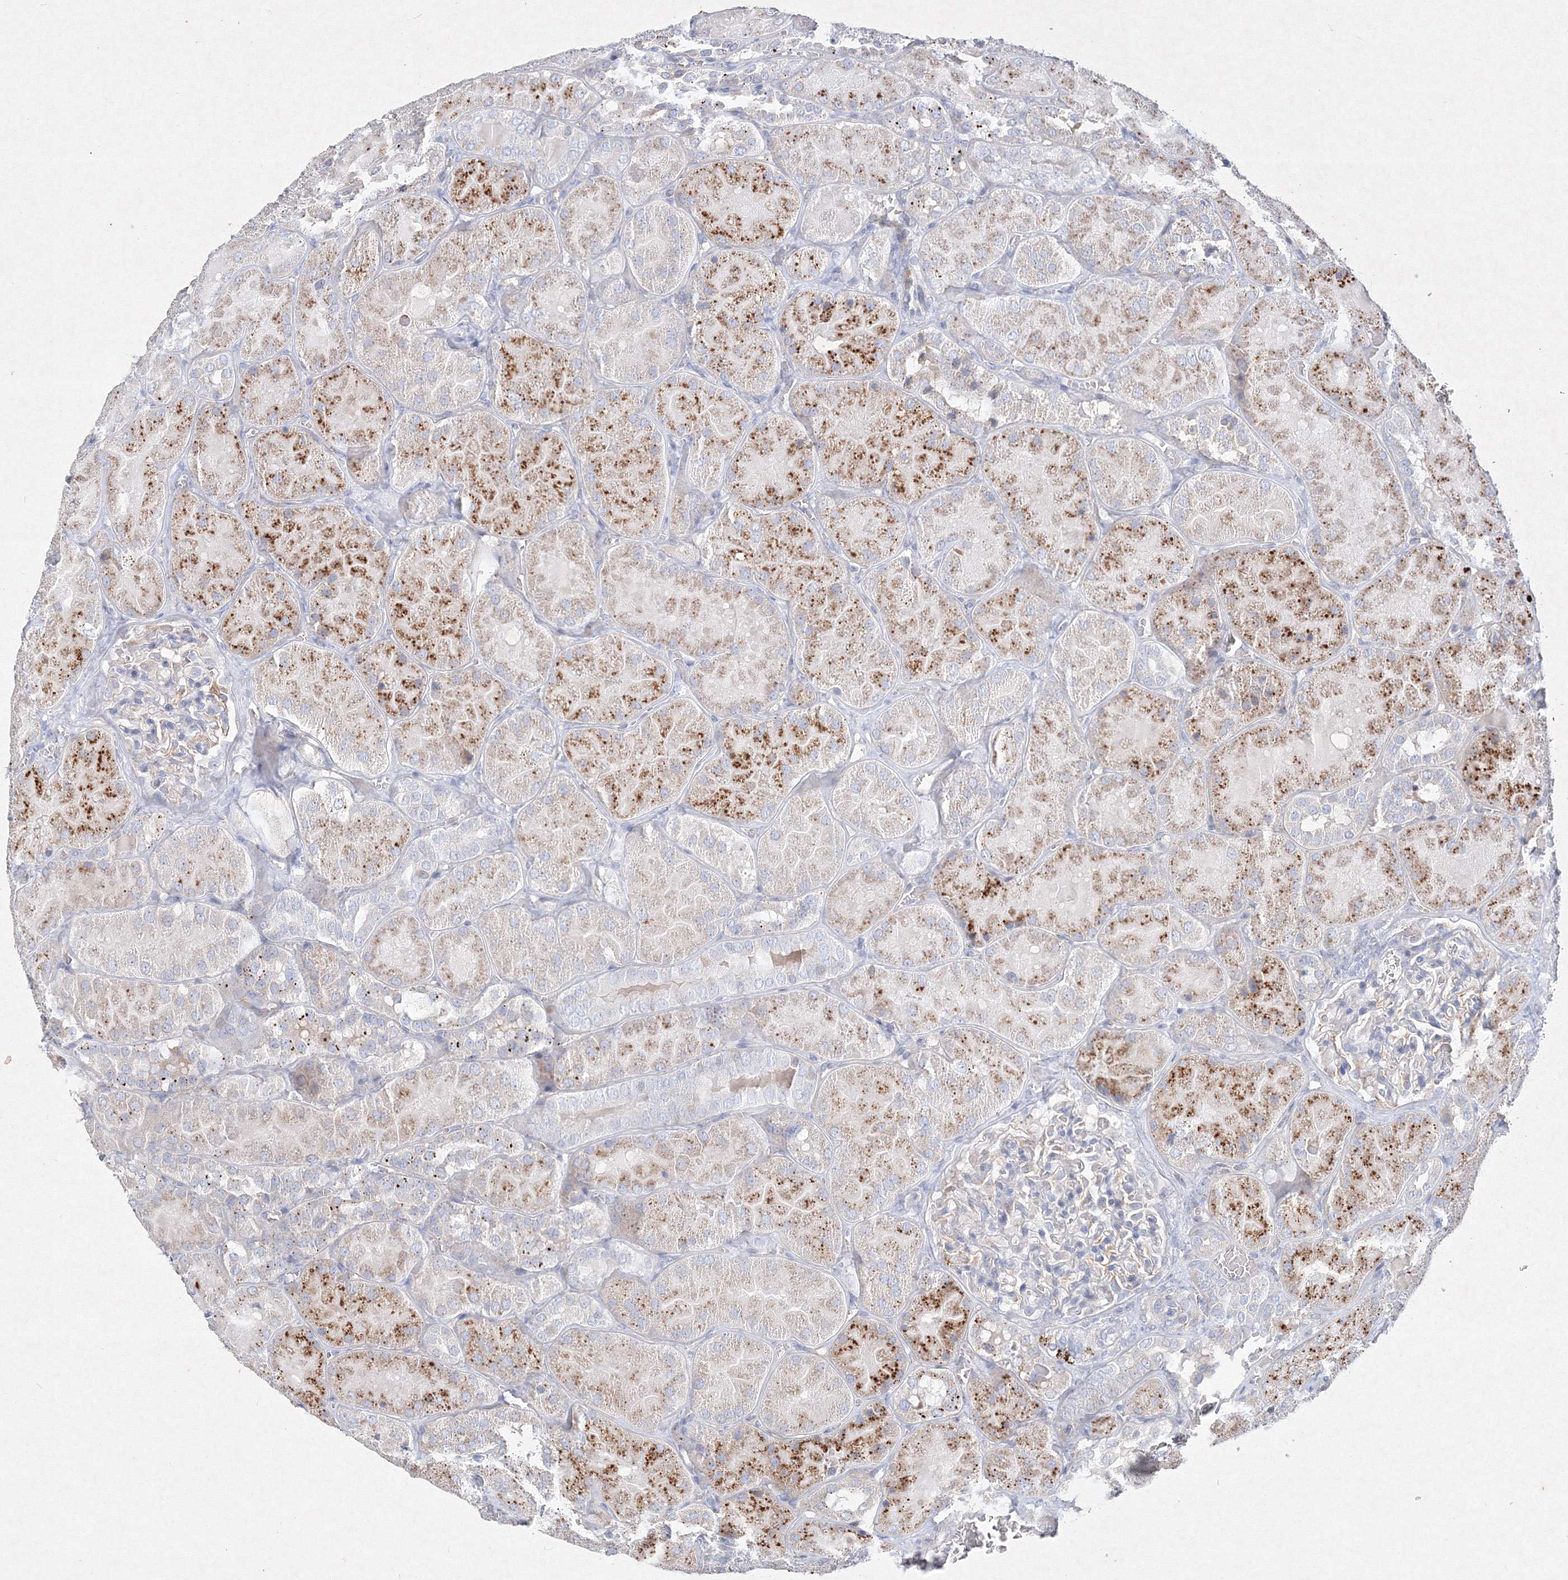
{"staining": {"intensity": "negative", "quantity": "none", "location": "none"}, "tissue": "kidney", "cell_type": "Cells in glomeruli", "image_type": "normal", "snomed": [{"axis": "morphology", "description": "Normal tissue, NOS"}, {"axis": "topography", "description": "Kidney"}], "caption": "Immunohistochemistry (IHC) histopathology image of benign human kidney stained for a protein (brown), which shows no staining in cells in glomeruli. Brightfield microscopy of immunohistochemistry (IHC) stained with DAB (3,3'-diaminobenzidine) (brown) and hematoxylin (blue), captured at high magnification.", "gene": "CXXC4", "patient": {"sex": "male", "age": 28}}